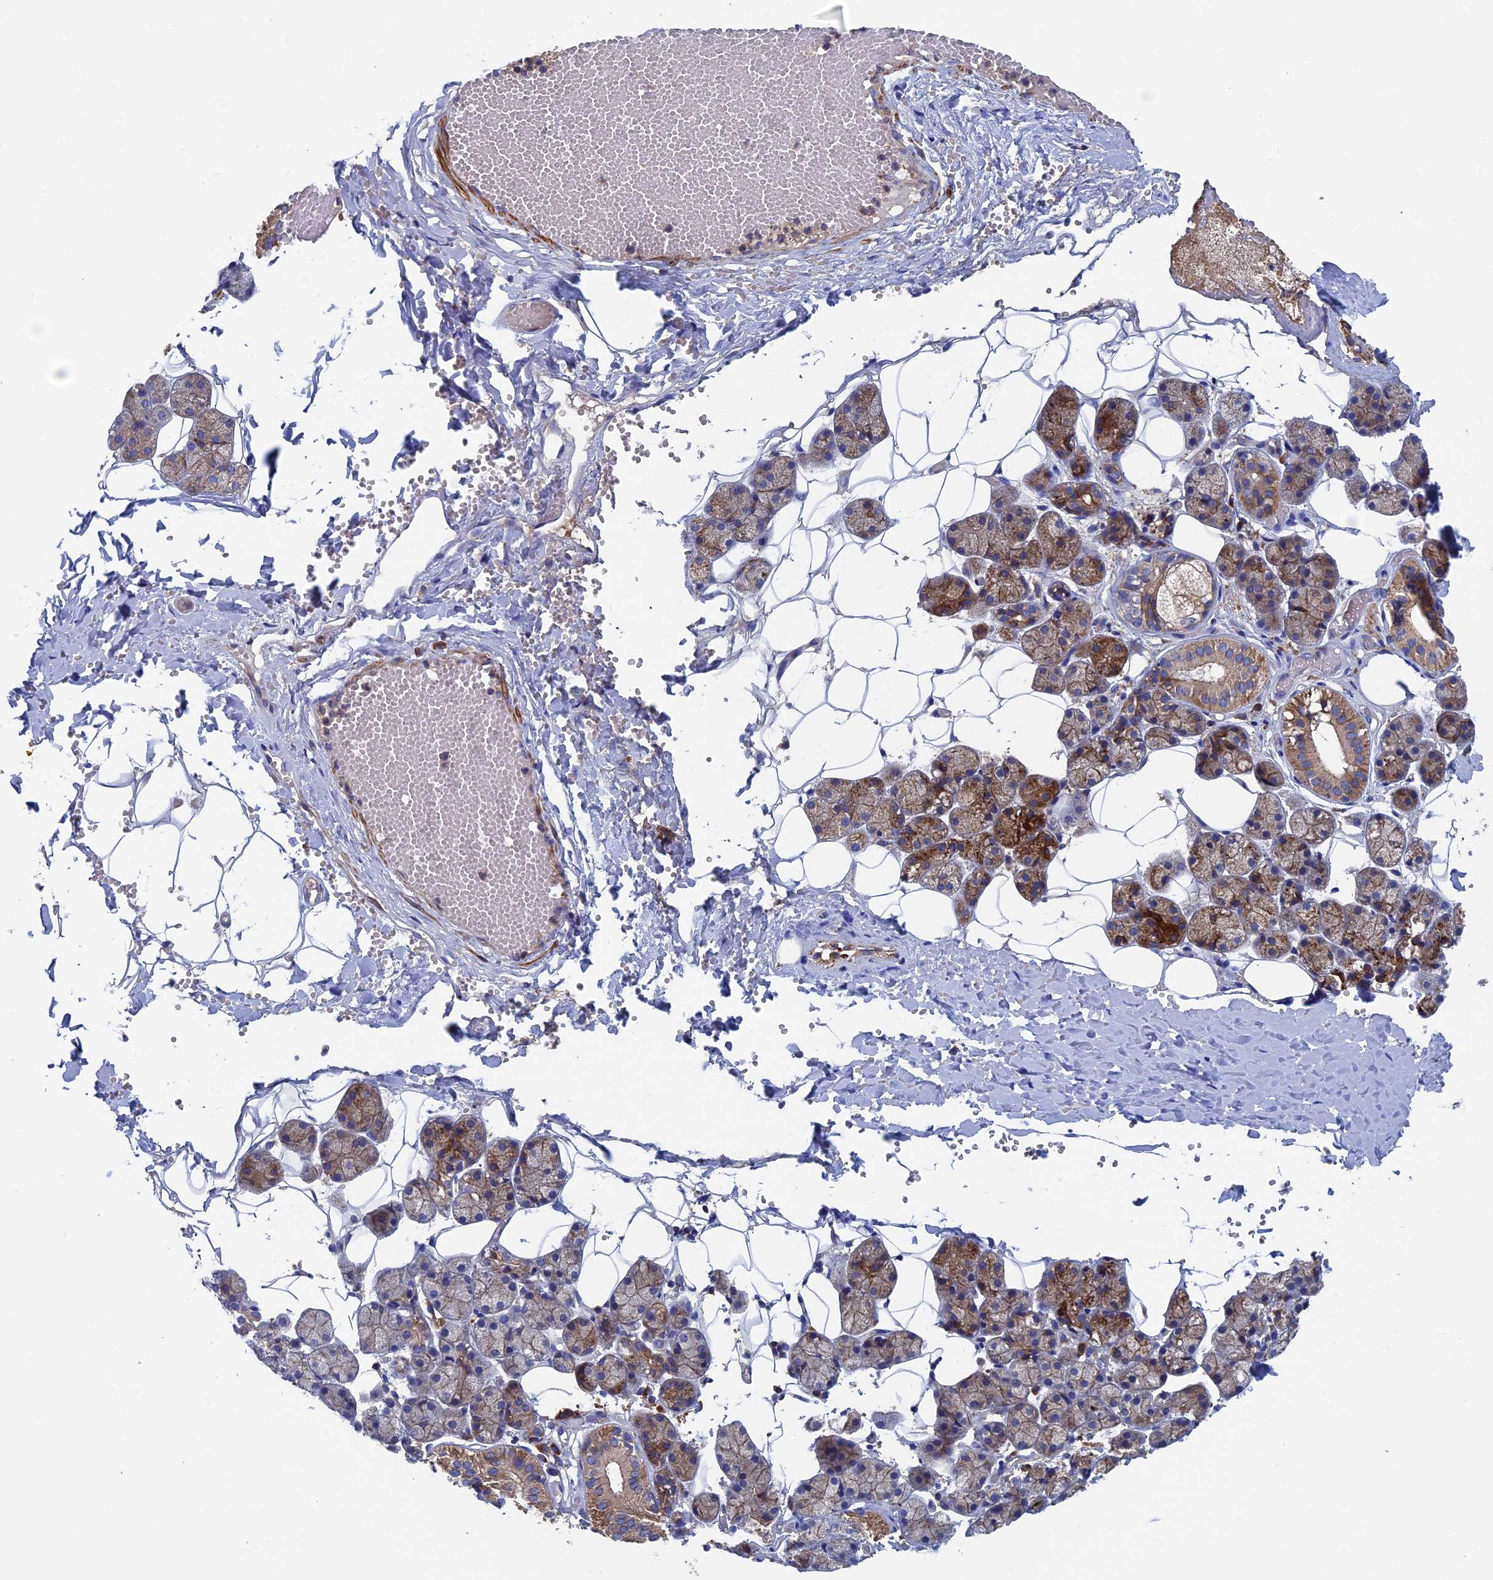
{"staining": {"intensity": "moderate", "quantity": "25%-75%", "location": "cytoplasmic/membranous"}, "tissue": "salivary gland", "cell_type": "Glandular cells", "image_type": "normal", "snomed": [{"axis": "morphology", "description": "Normal tissue, NOS"}, {"axis": "topography", "description": "Salivary gland"}], "caption": "Brown immunohistochemical staining in normal salivary gland displays moderate cytoplasmic/membranous expression in approximately 25%-75% of glandular cells.", "gene": "DNAJC3", "patient": {"sex": "female", "age": 33}}